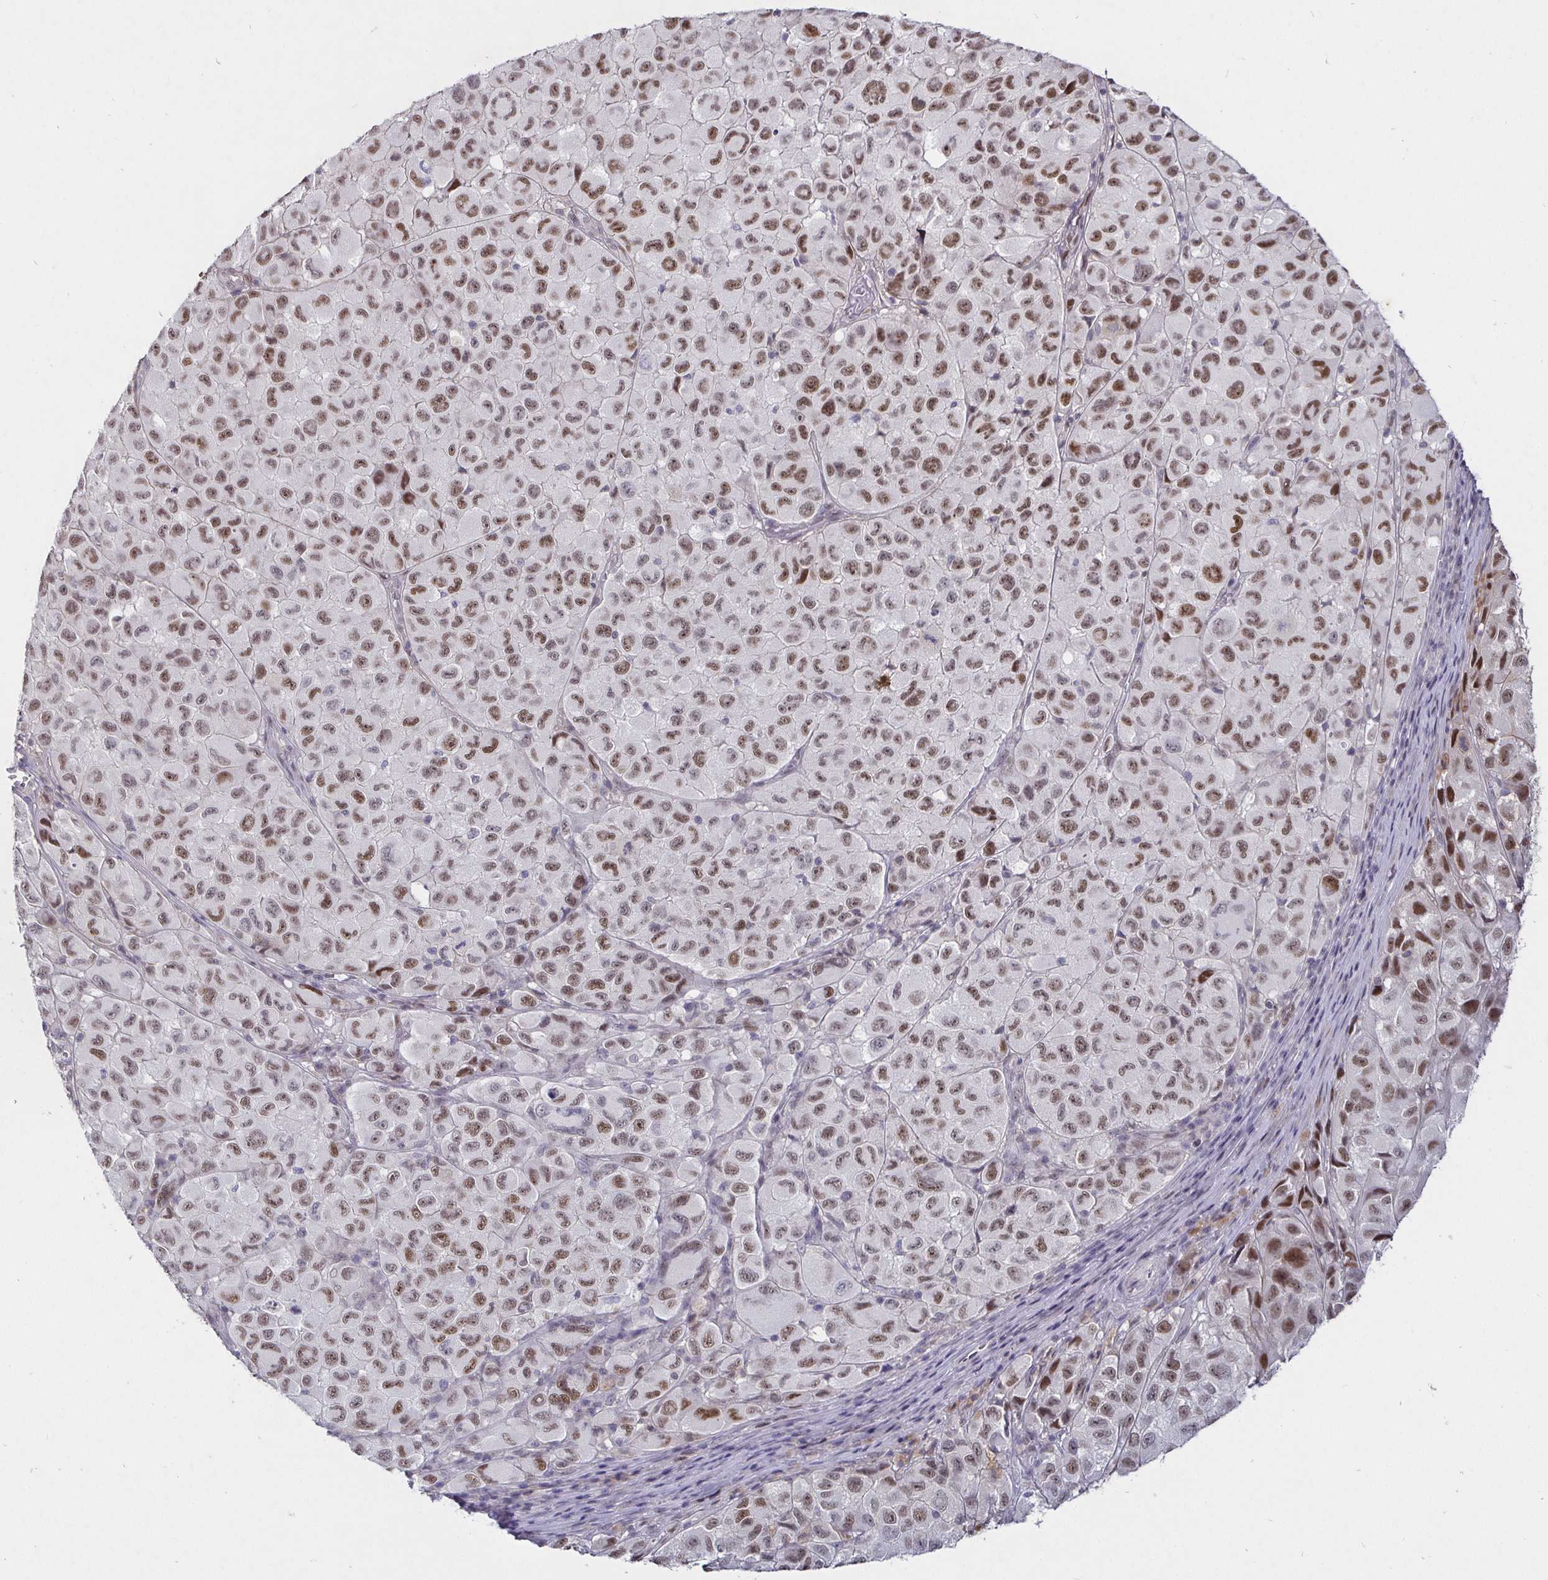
{"staining": {"intensity": "strong", "quantity": "25%-75%", "location": "nuclear"}, "tissue": "melanoma", "cell_type": "Tumor cells", "image_type": "cancer", "snomed": [{"axis": "morphology", "description": "Malignant melanoma, NOS"}, {"axis": "topography", "description": "Skin"}], "caption": "Immunohistochemical staining of malignant melanoma reveals high levels of strong nuclear positivity in approximately 25%-75% of tumor cells.", "gene": "MLH1", "patient": {"sex": "male", "age": 93}}